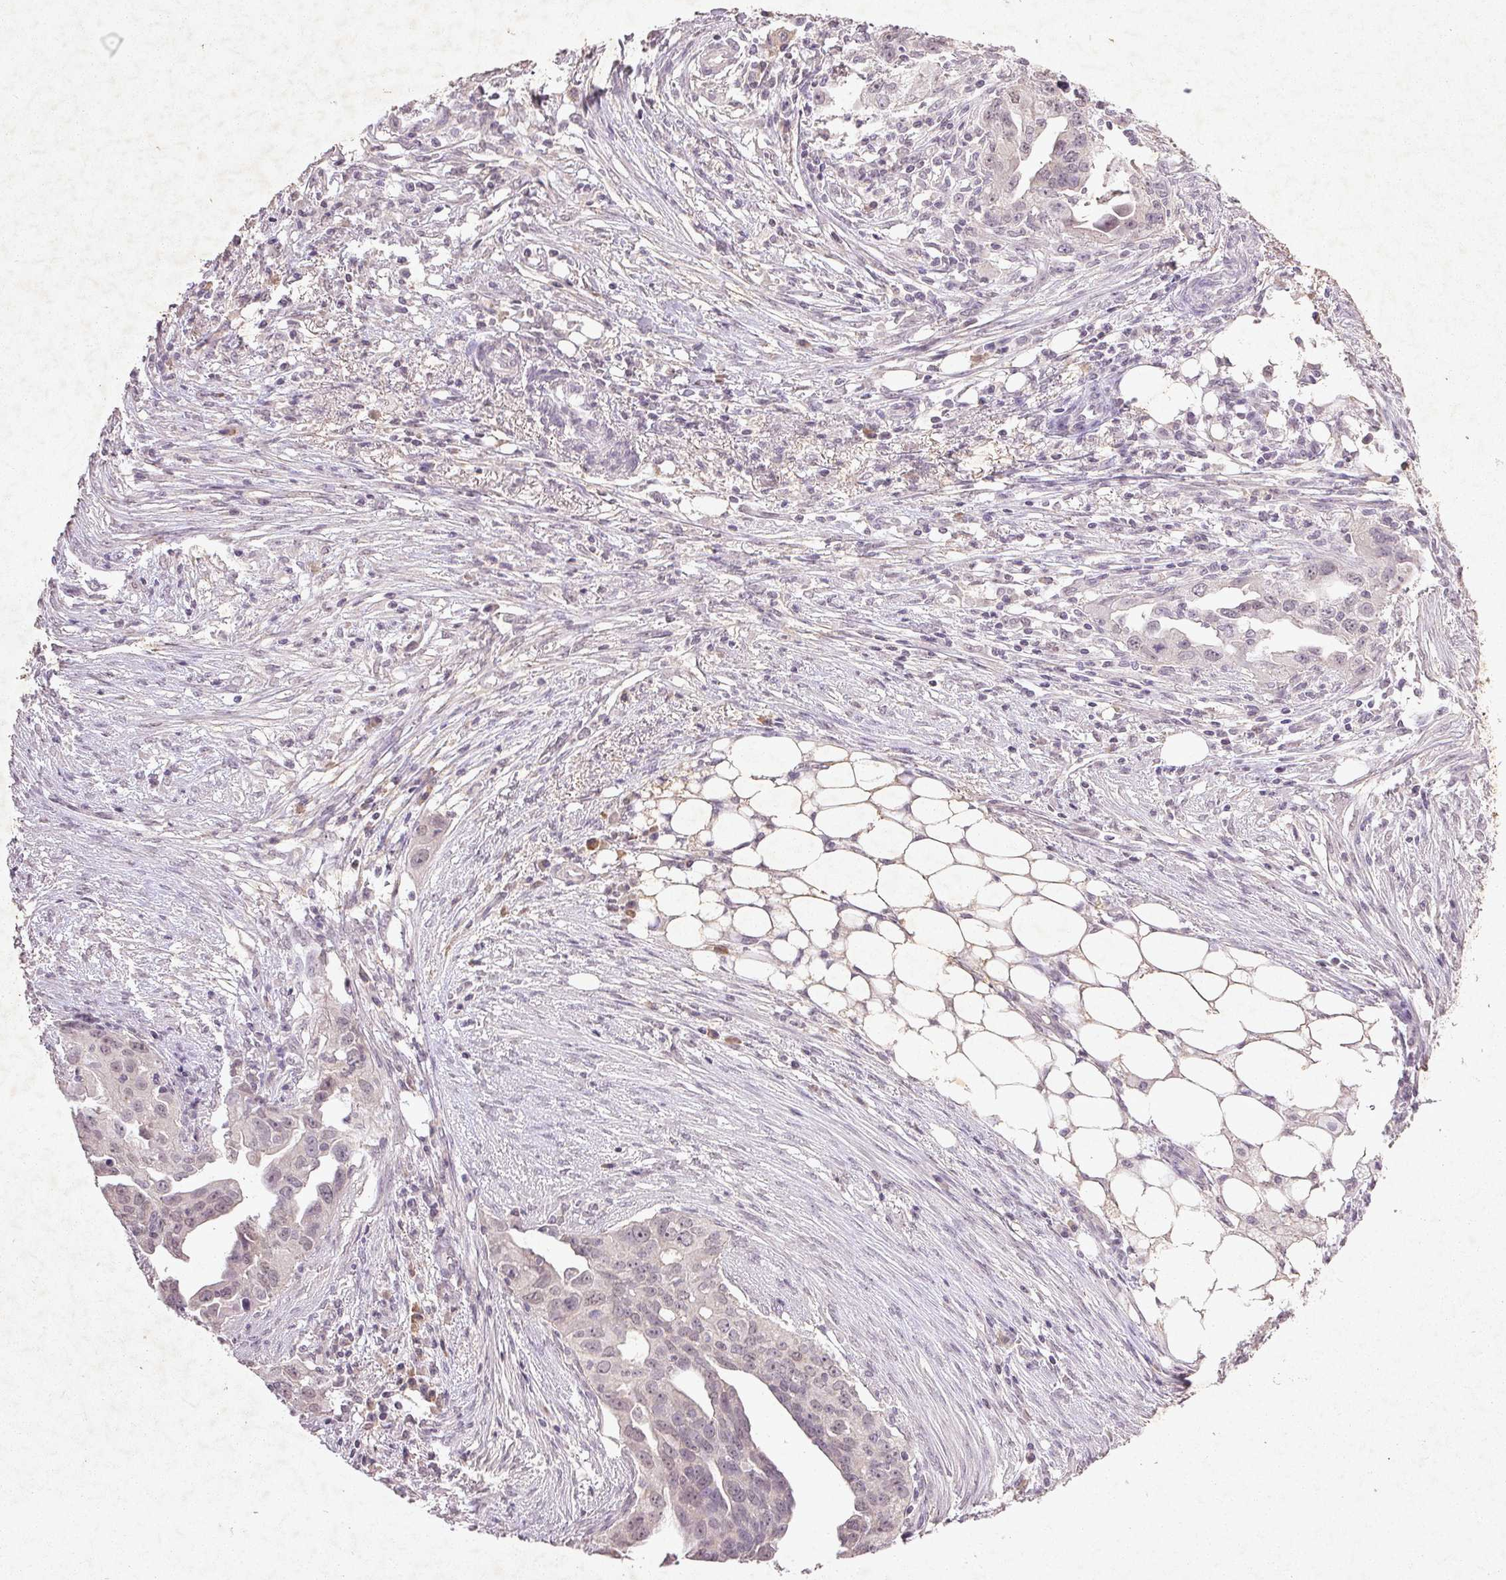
{"staining": {"intensity": "negative", "quantity": "none", "location": "none"}, "tissue": "ovarian cancer", "cell_type": "Tumor cells", "image_type": "cancer", "snomed": [{"axis": "morphology", "description": "Carcinoma, endometroid"}, {"axis": "morphology", "description": "Cystadenocarcinoma, serous, NOS"}, {"axis": "topography", "description": "Ovary"}], "caption": "The image reveals no significant positivity in tumor cells of ovarian serous cystadenocarcinoma. (DAB immunohistochemistry (IHC) visualized using brightfield microscopy, high magnification).", "gene": "FAM168B", "patient": {"sex": "female", "age": 45}}